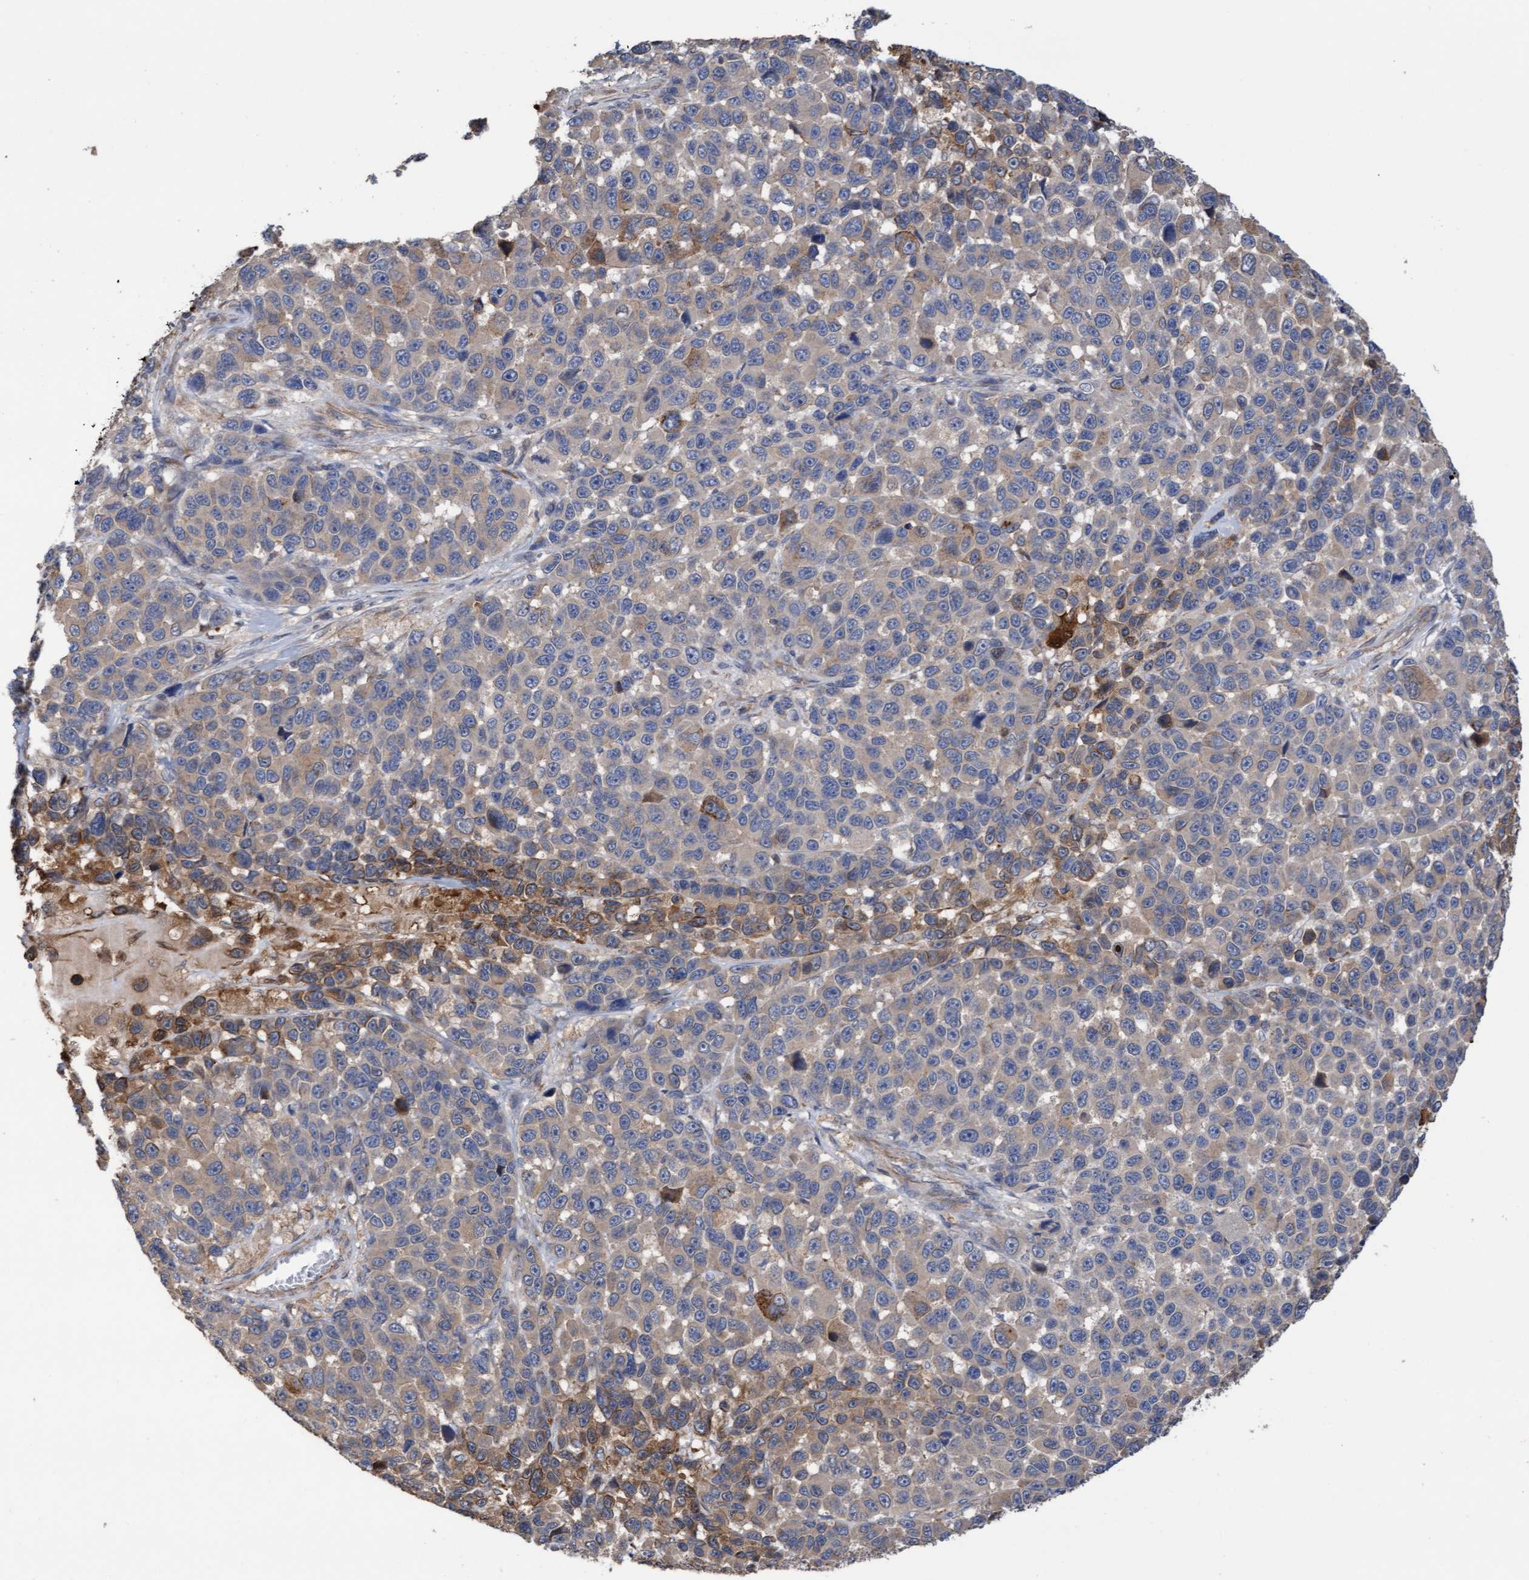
{"staining": {"intensity": "moderate", "quantity": "25%-75%", "location": "cytoplasmic/membranous"}, "tissue": "melanoma", "cell_type": "Tumor cells", "image_type": "cancer", "snomed": [{"axis": "morphology", "description": "Malignant melanoma, NOS"}, {"axis": "topography", "description": "Skin"}], "caption": "Malignant melanoma tissue reveals moderate cytoplasmic/membranous positivity in approximately 25%-75% of tumor cells", "gene": "ITFG1", "patient": {"sex": "male", "age": 53}}